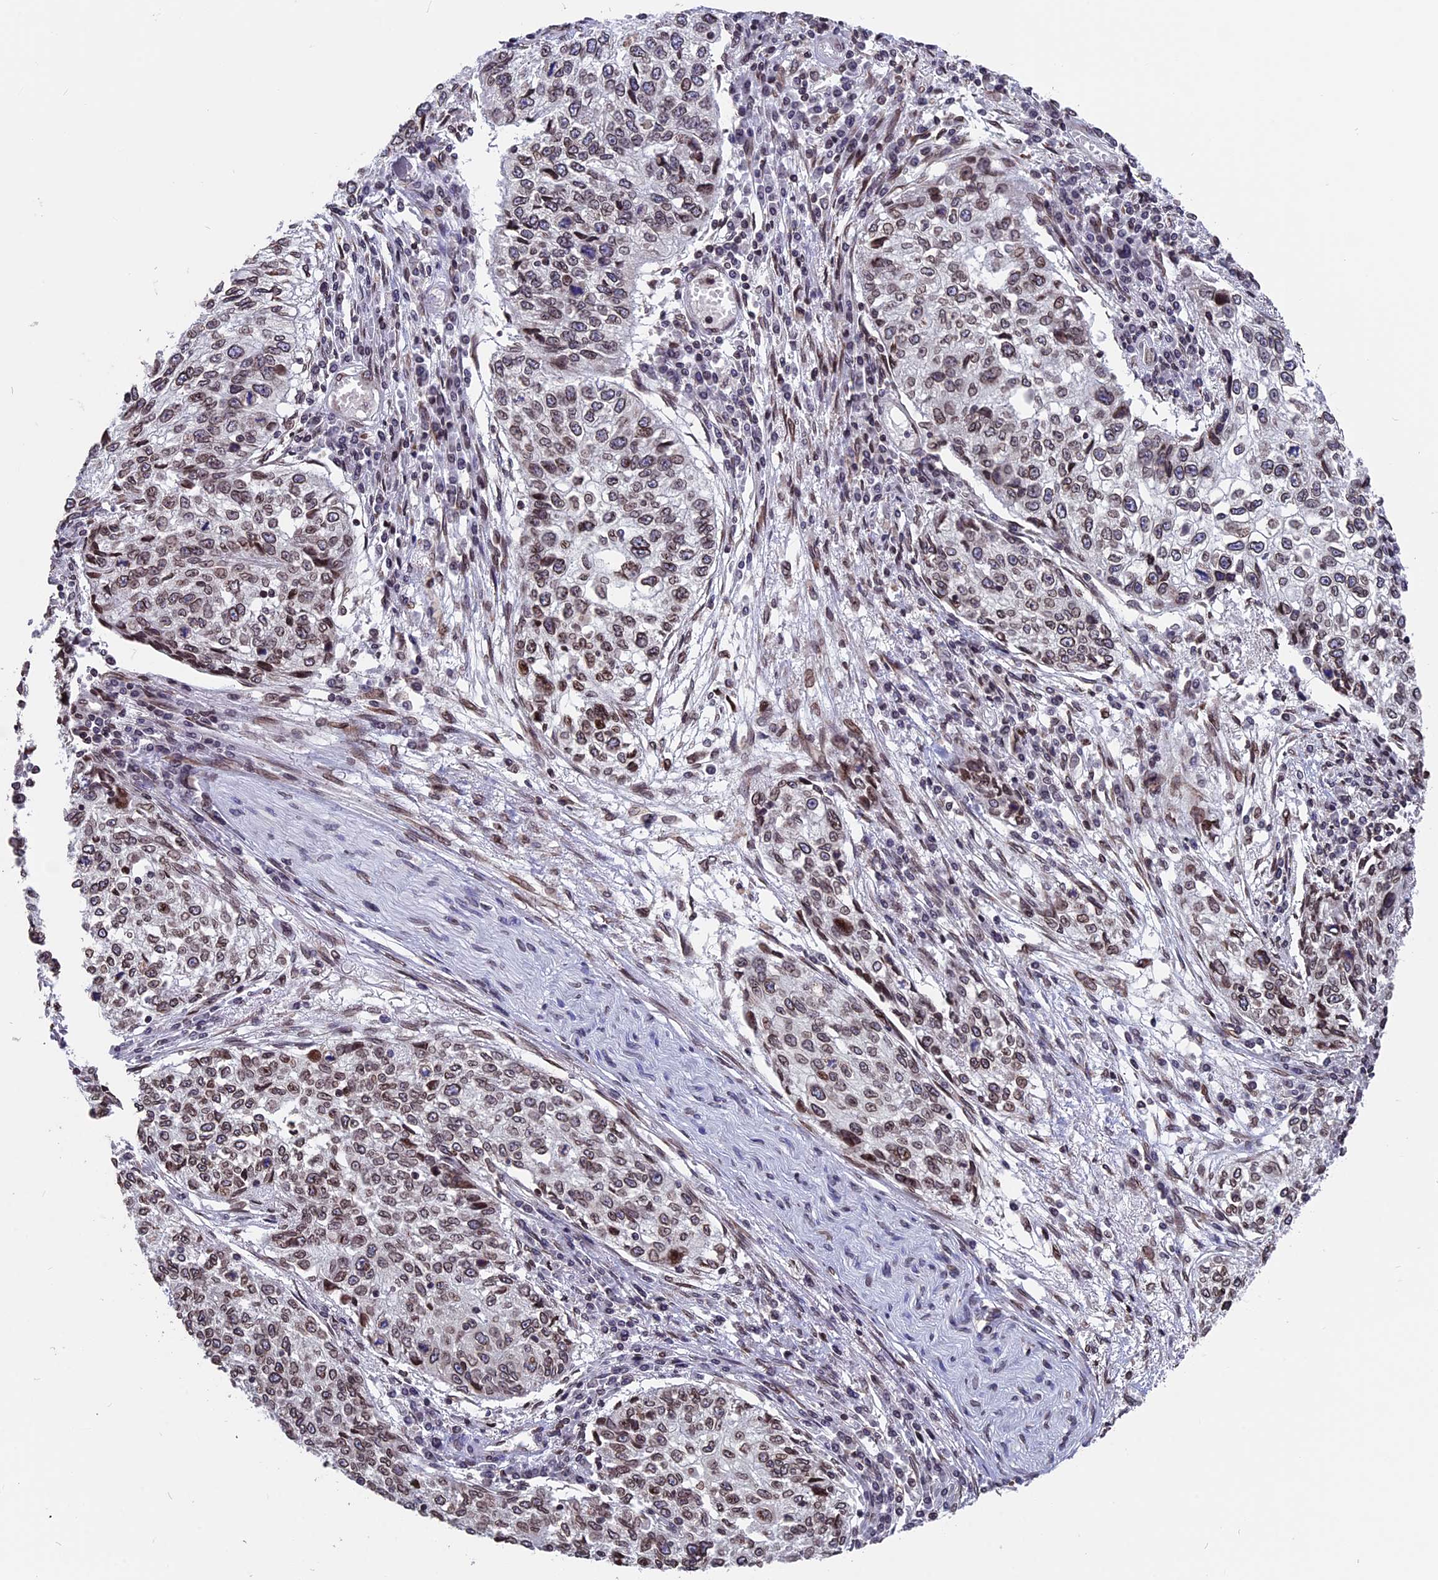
{"staining": {"intensity": "moderate", "quantity": ">75%", "location": "cytoplasmic/membranous,nuclear"}, "tissue": "cervical cancer", "cell_type": "Tumor cells", "image_type": "cancer", "snomed": [{"axis": "morphology", "description": "Squamous cell carcinoma, NOS"}, {"axis": "topography", "description": "Cervix"}], "caption": "Immunohistochemistry (IHC) photomicrograph of neoplastic tissue: human cervical squamous cell carcinoma stained using IHC shows medium levels of moderate protein expression localized specifically in the cytoplasmic/membranous and nuclear of tumor cells, appearing as a cytoplasmic/membranous and nuclear brown color.", "gene": "PTCHD4", "patient": {"sex": "female", "age": 57}}